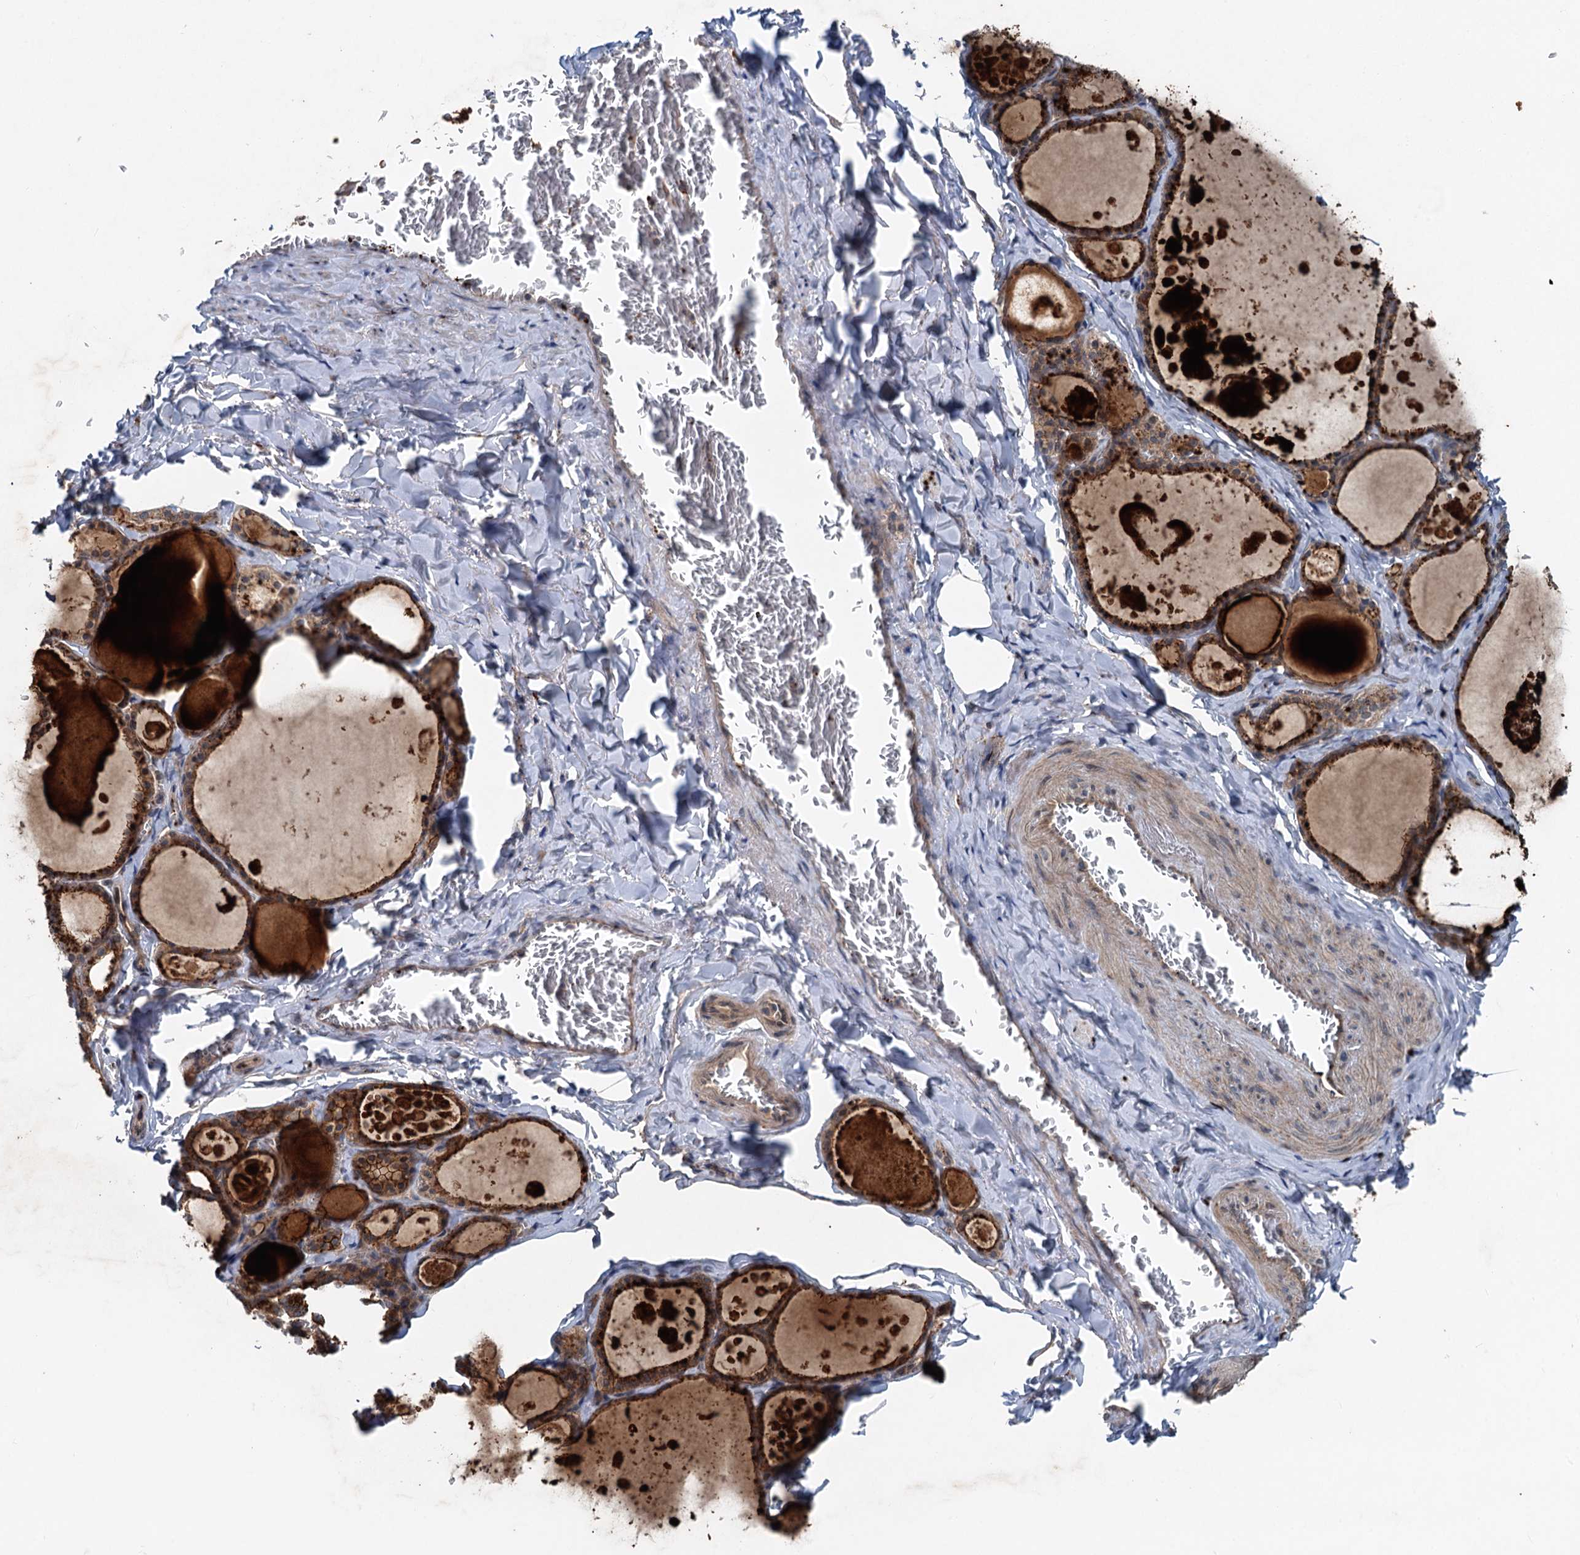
{"staining": {"intensity": "strong", "quantity": ">75%", "location": "cytoplasmic/membranous"}, "tissue": "thyroid gland", "cell_type": "Glandular cells", "image_type": "normal", "snomed": [{"axis": "morphology", "description": "Normal tissue, NOS"}, {"axis": "topography", "description": "Thyroid gland"}], "caption": "Immunohistochemical staining of unremarkable human thyroid gland displays >75% levels of strong cytoplasmic/membranous protein positivity in about >75% of glandular cells. The staining was performed using DAB to visualize the protein expression in brown, while the nuclei were stained in blue with hematoxylin (Magnification: 20x).", "gene": "N4BP2L2", "patient": {"sex": "male", "age": 56}}